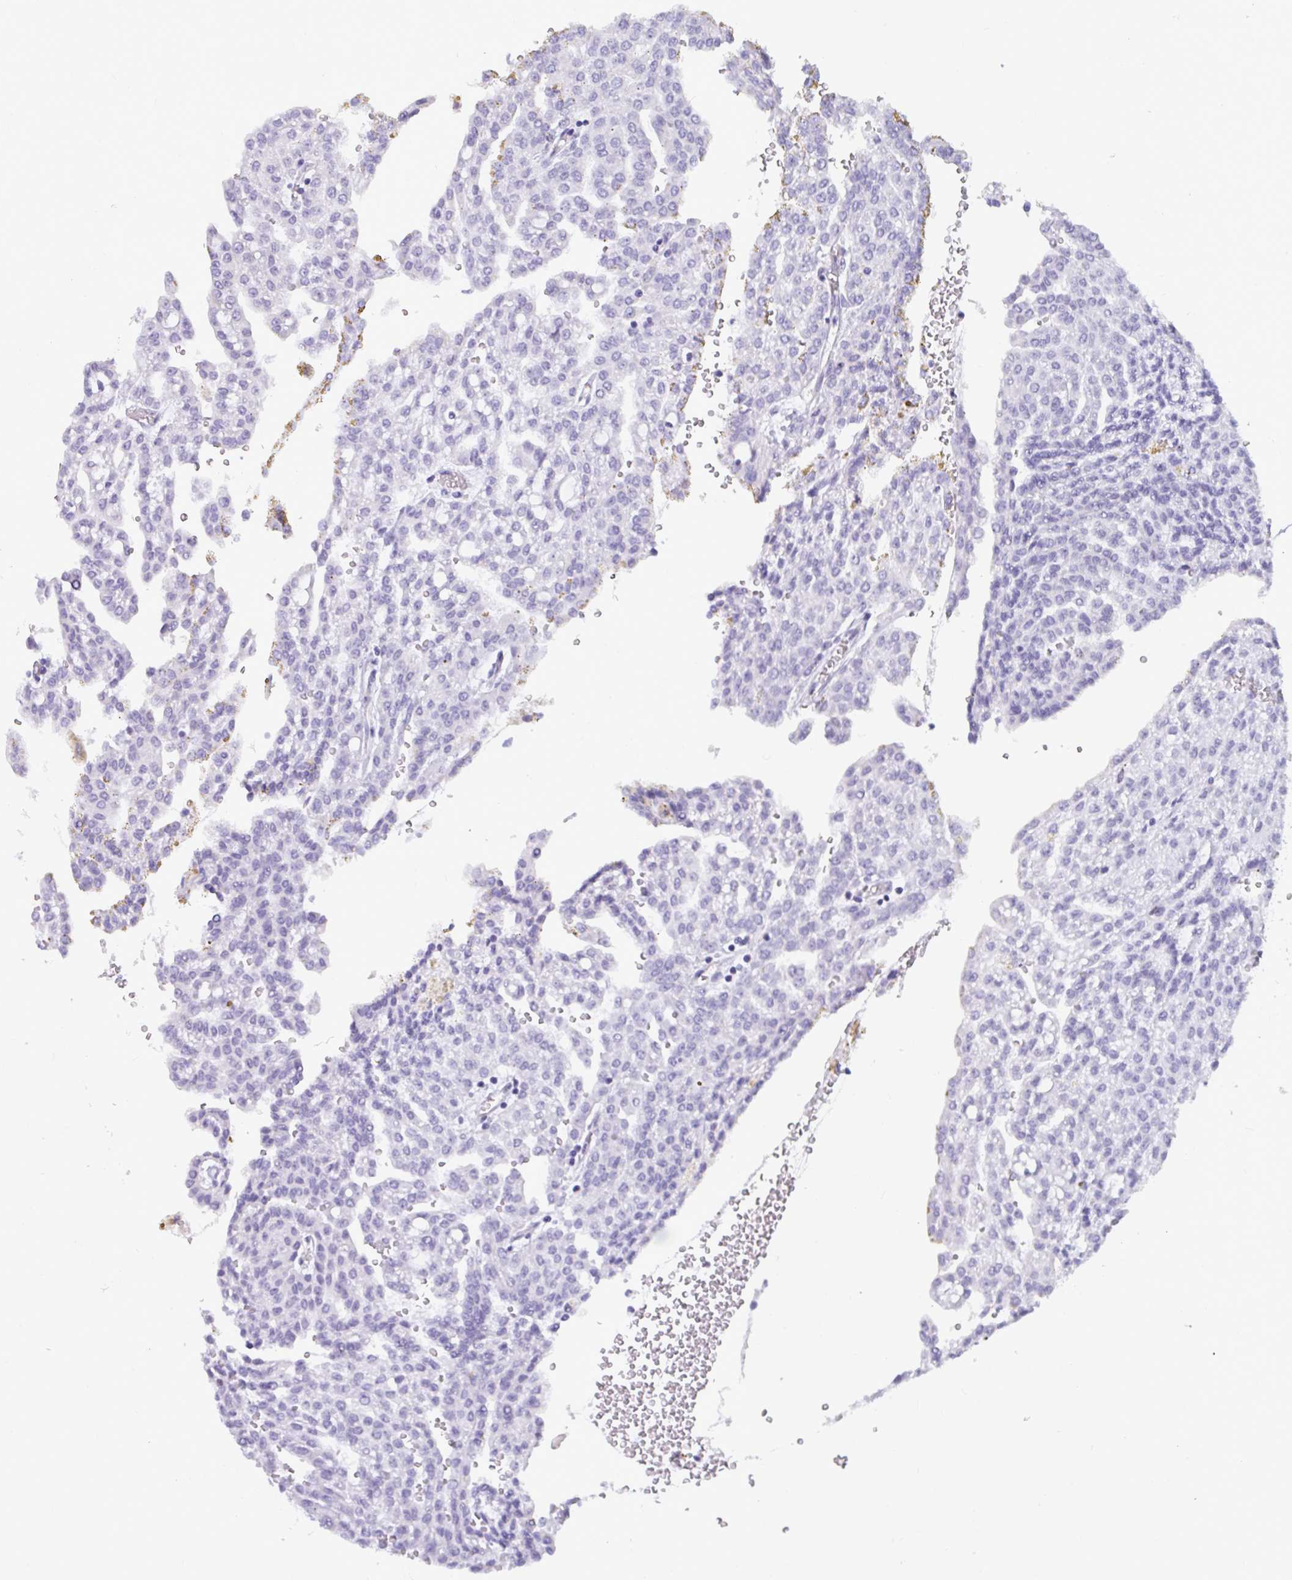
{"staining": {"intensity": "negative", "quantity": "none", "location": "none"}, "tissue": "renal cancer", "cell_type": "Tumor cells", "image_type": "cancer", "snomed": [{"axis": "morphology", "description": "Adenocarcinoma, NOS"}, {"axis": "topography", "description": "Kidney"}], "caption": "An image of adenocarcinoma (renal) stained for a protein exhibits no brown staining in tumor cells.", "gene": "SUZ12", "patient": {"sex": "male", "age": 63}}